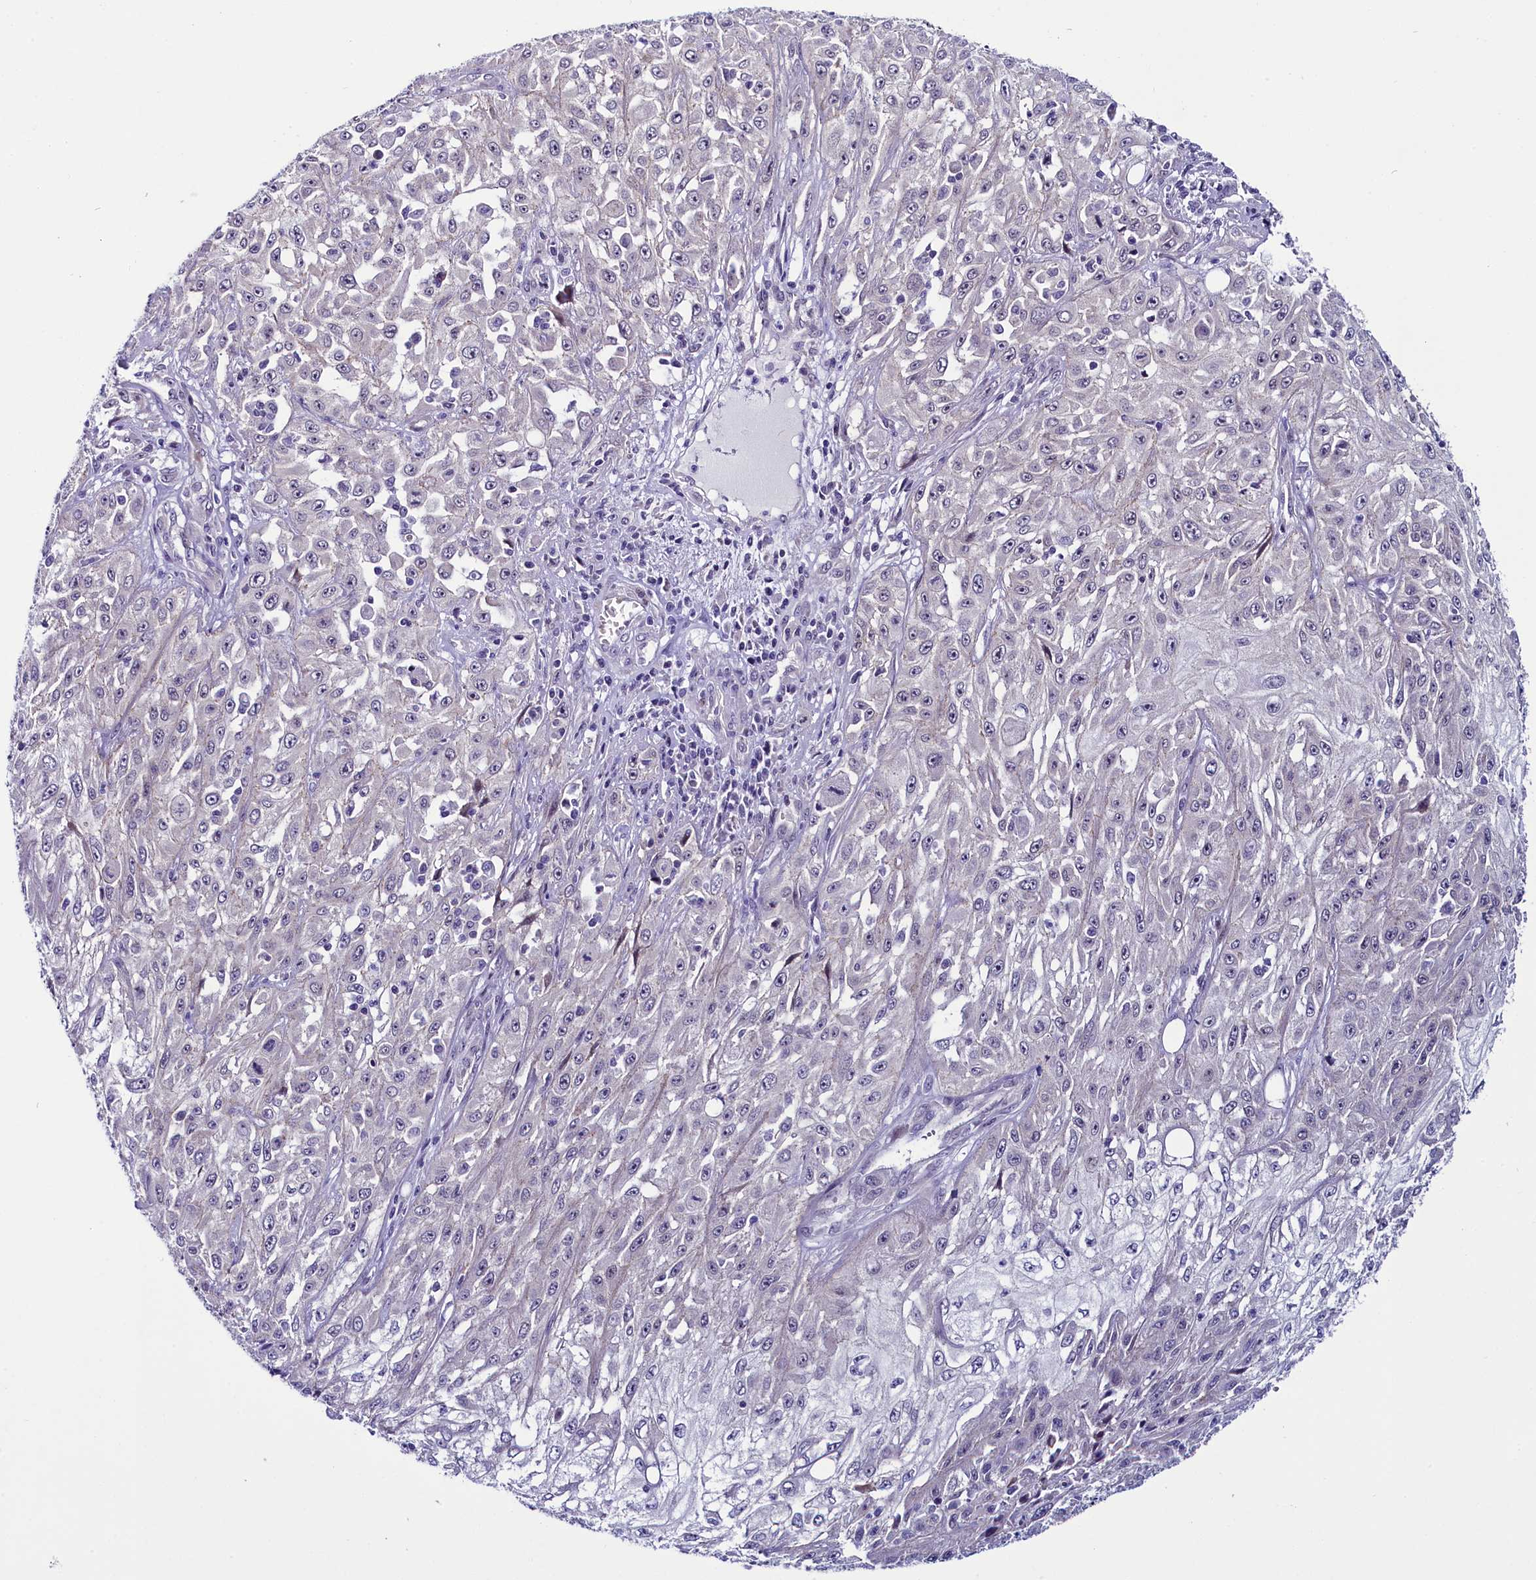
{"staining": {"intensity": "negative", "quantity": "none", "location": "none"}, "tissue": "skin cancer", "cell_type": "Tumor cells", "image_type": "cancer", "snomed": [{"axis": "morphology", "description": "Squamous cell carcinoma, NOS"}, {"axis": "morphology", "description": "Squamous cell carcinoma, metastatic, NOS"}, {"axis": "topography", "description": "Skin"}, {"axis": "topography", "description": "Lymph node"}], "caption": "Immunohistochemistry (IHC) image of neoplastic tissue: skin cancer (squamous cell carcinoma) stained with DAB demonstrates no significant protein expression in tumor cells.", "gene": "CCDC106", "patient": {"sex": "male", "age": 75}}